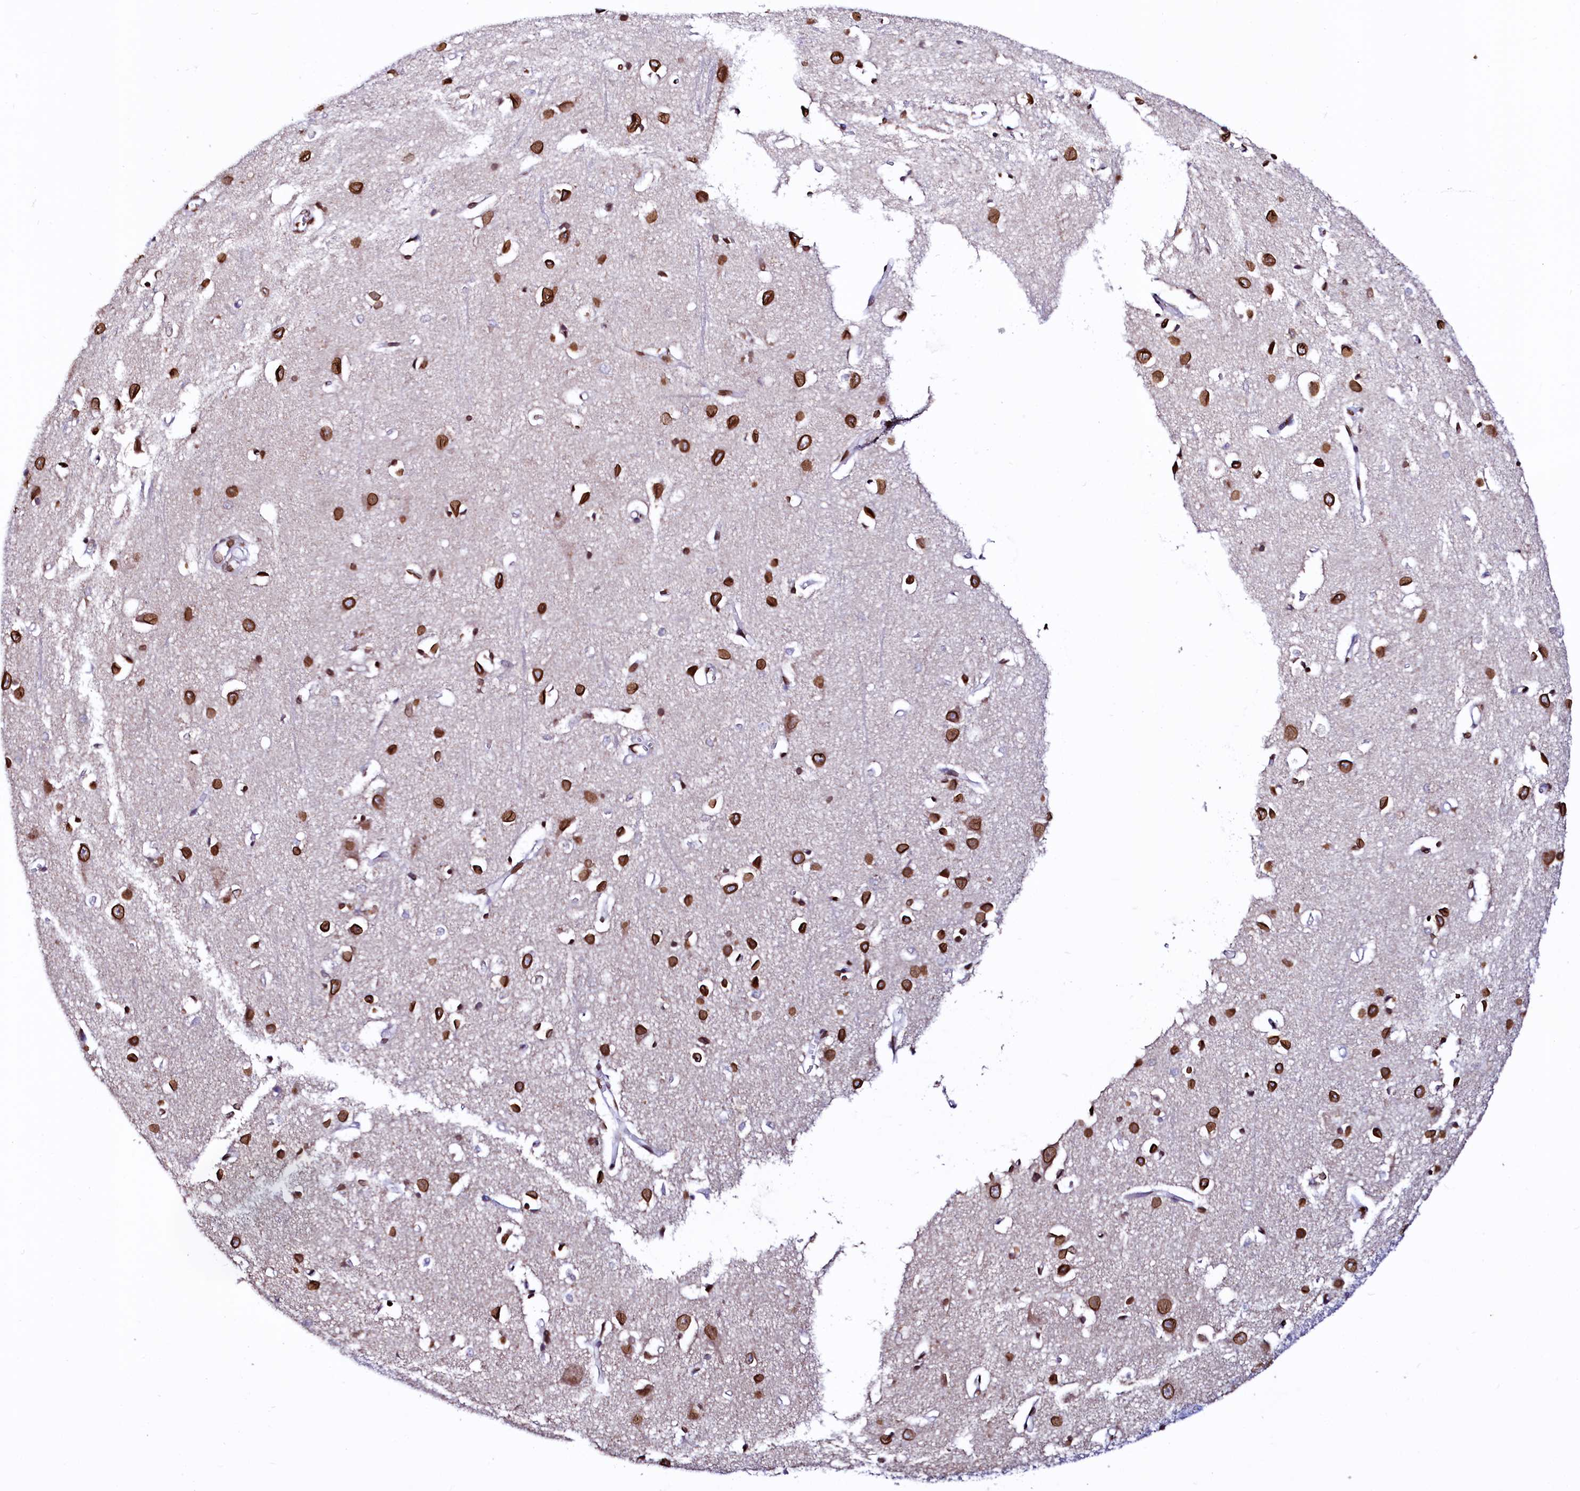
{"staining": {"intensity": "moderate", "quantity": ">75%", "location": "nuclear"}, "tissue": "cerebral cortex", "cell_type": "Endothelial cells", "image_type": "normal", "snomed": [{"axis": "morphology", "description": "Normal tissue, NOS"}, {"axis": "topography", "description": "Cerebral cortex"}], "caption": "A histopathology image showing moderate nuclear staining in approximately >75% of endothelial cells in benign cerebral cortex, as visualized by brown immunohistochemical staining.", "gene": "HAND1", "patient": {"sex": "female", "age": 64}}